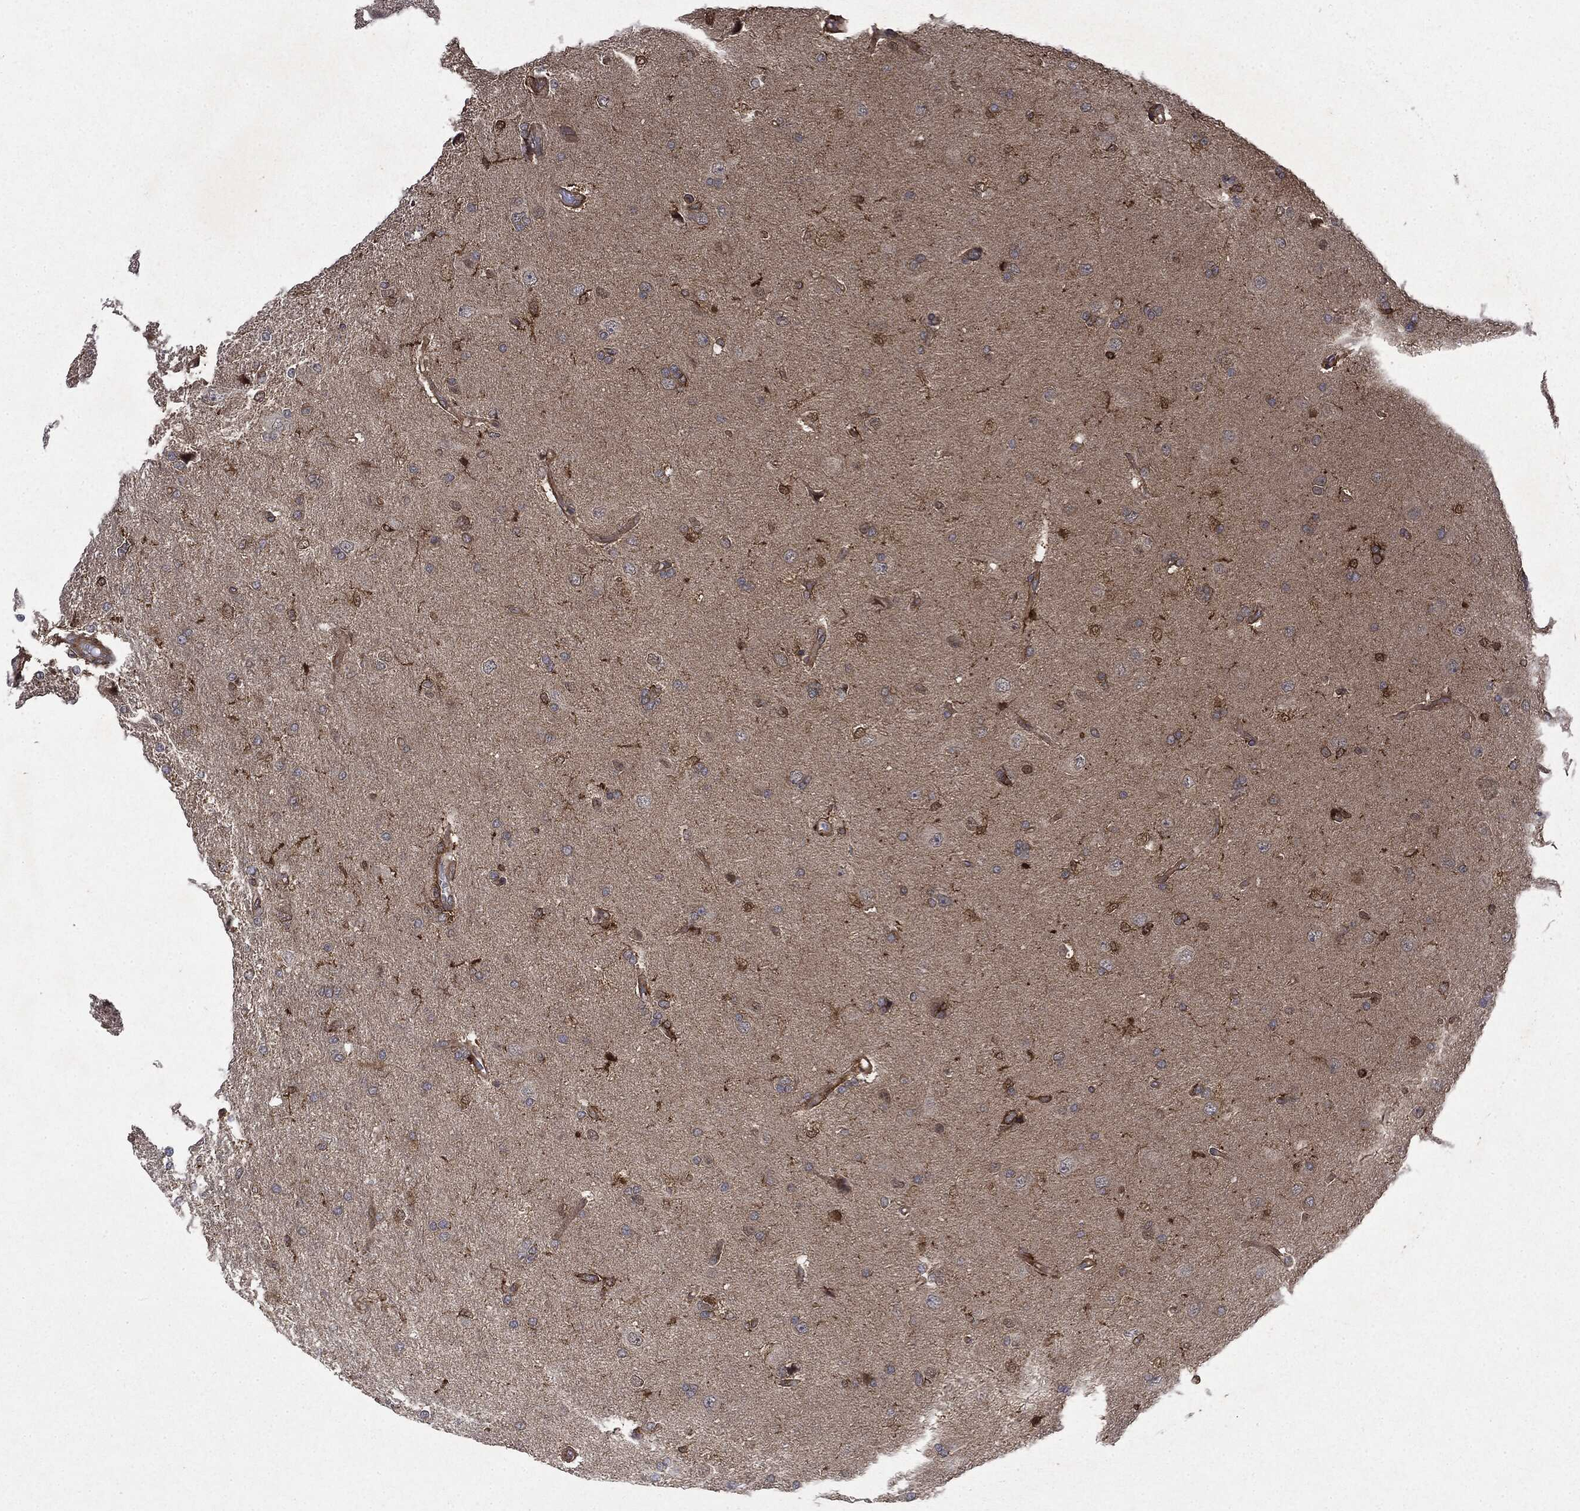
{"staining": {"intensity": "negative", "quantity": "none", "location": "none"}, "tissue": "glioma", "cell_type": "Tumor cells", "image_type": "cancer", "snomed": [{"axis": "morphology", "description": "Glioma, malignant, High grade"}, {"axis": "topography", "description": "Cerebral cortex"}], "caption": "IHC image of malignant glioma (high-grade) stained for a protein (brown), which demonstrates no positivity in tumor cells.", "gene": "SNX5", "patient": {"sex": "male", "age": 70}}